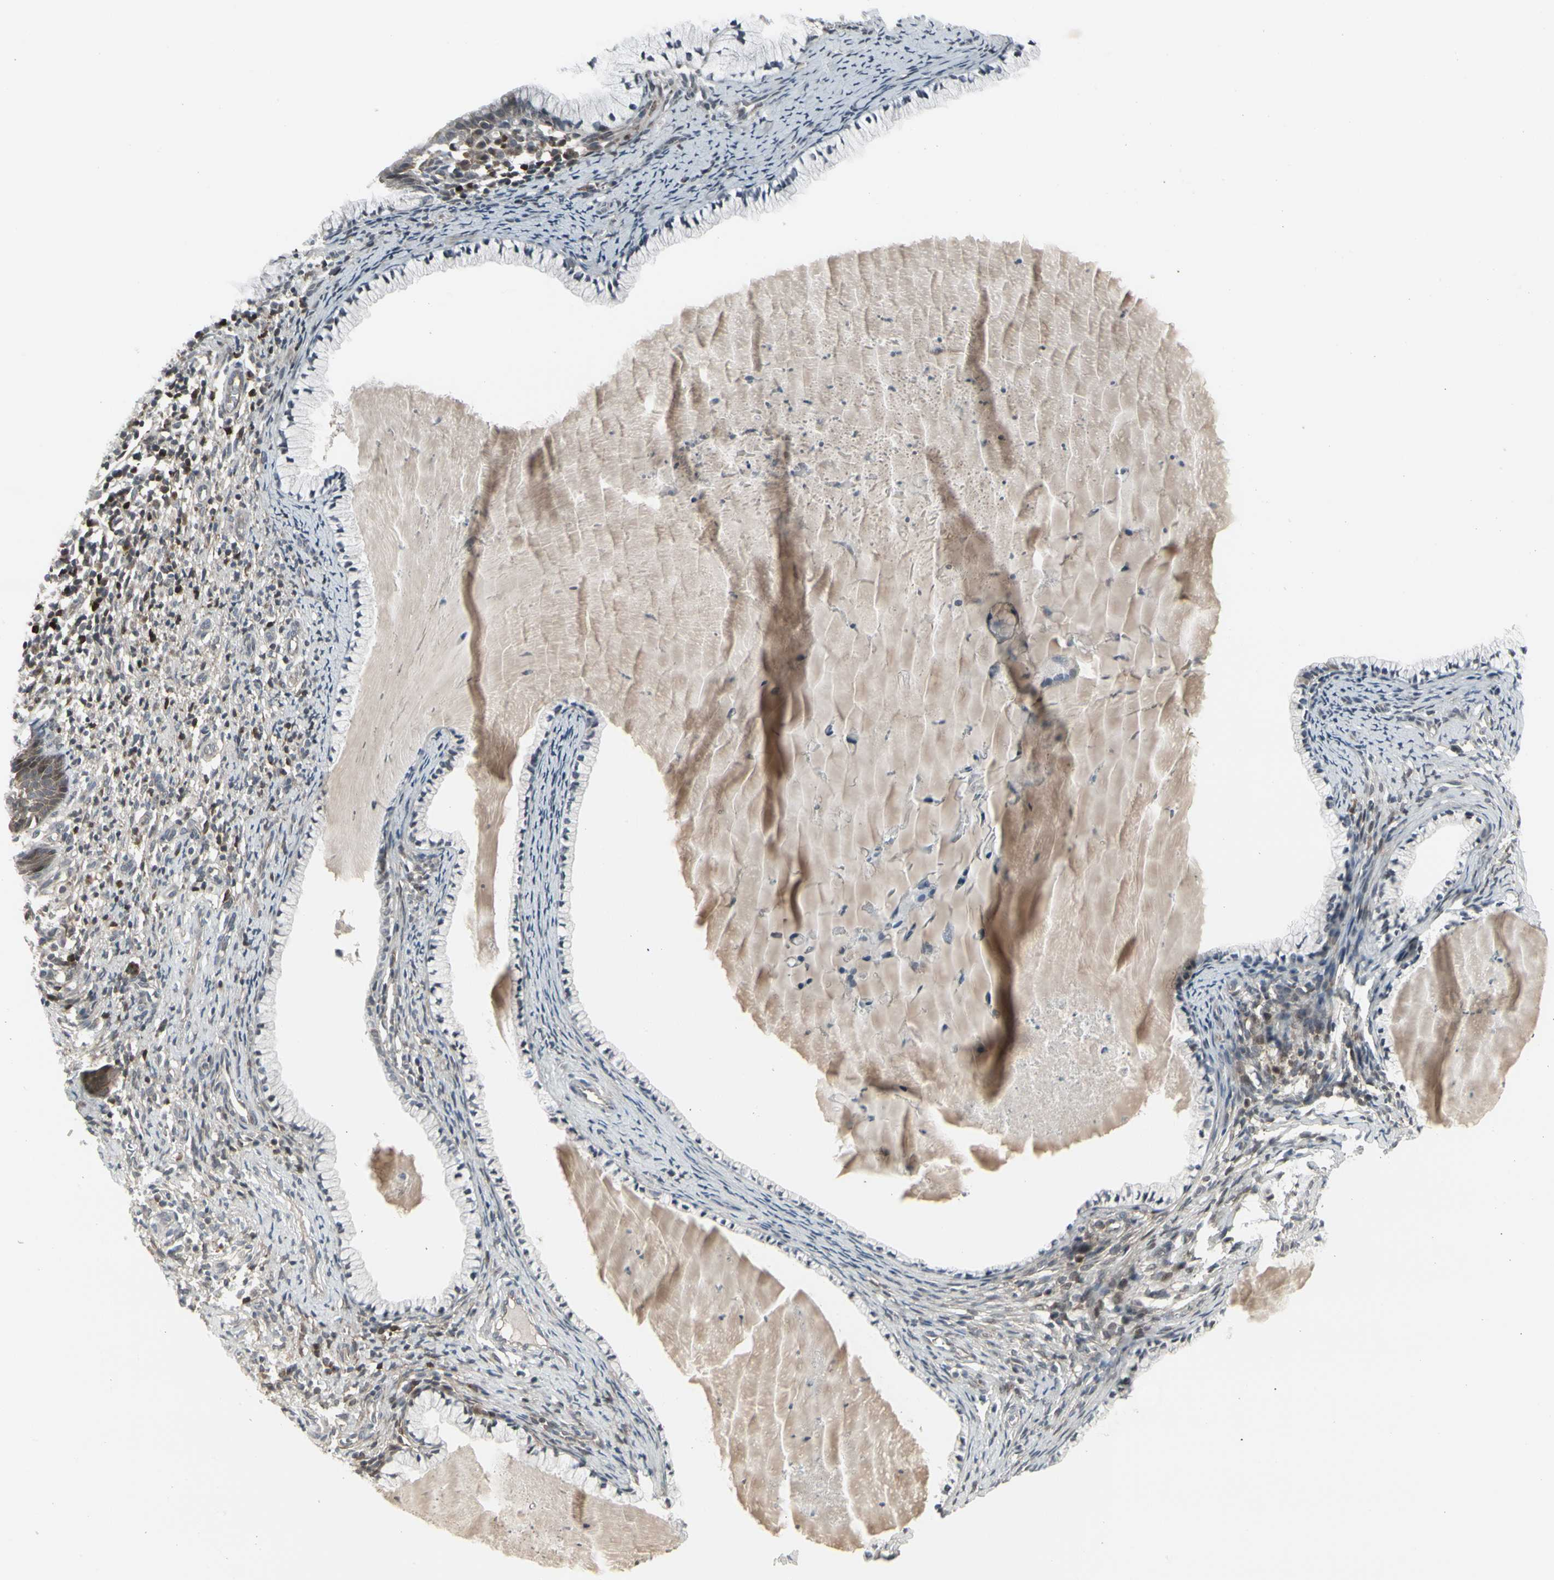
{"staining": {"intensity": "negative", "quantity": "none", "location": "none"}, "tissue": "cervix", "cell_type": "Glandular cells", "image_type": "normal", "snomed": [{"axis": "morphology", "description": "Normal tissue, NOS"}, {"axis": "topography", "description": "Cervix"}], "caption": "Glandular cells show no significant protein expression in normal cervix. (DAB IHC visualized using brightfield microscopy, high magnification).", "gene": "IGFBP6", "patient": {"sex": "female", "age": 70}}